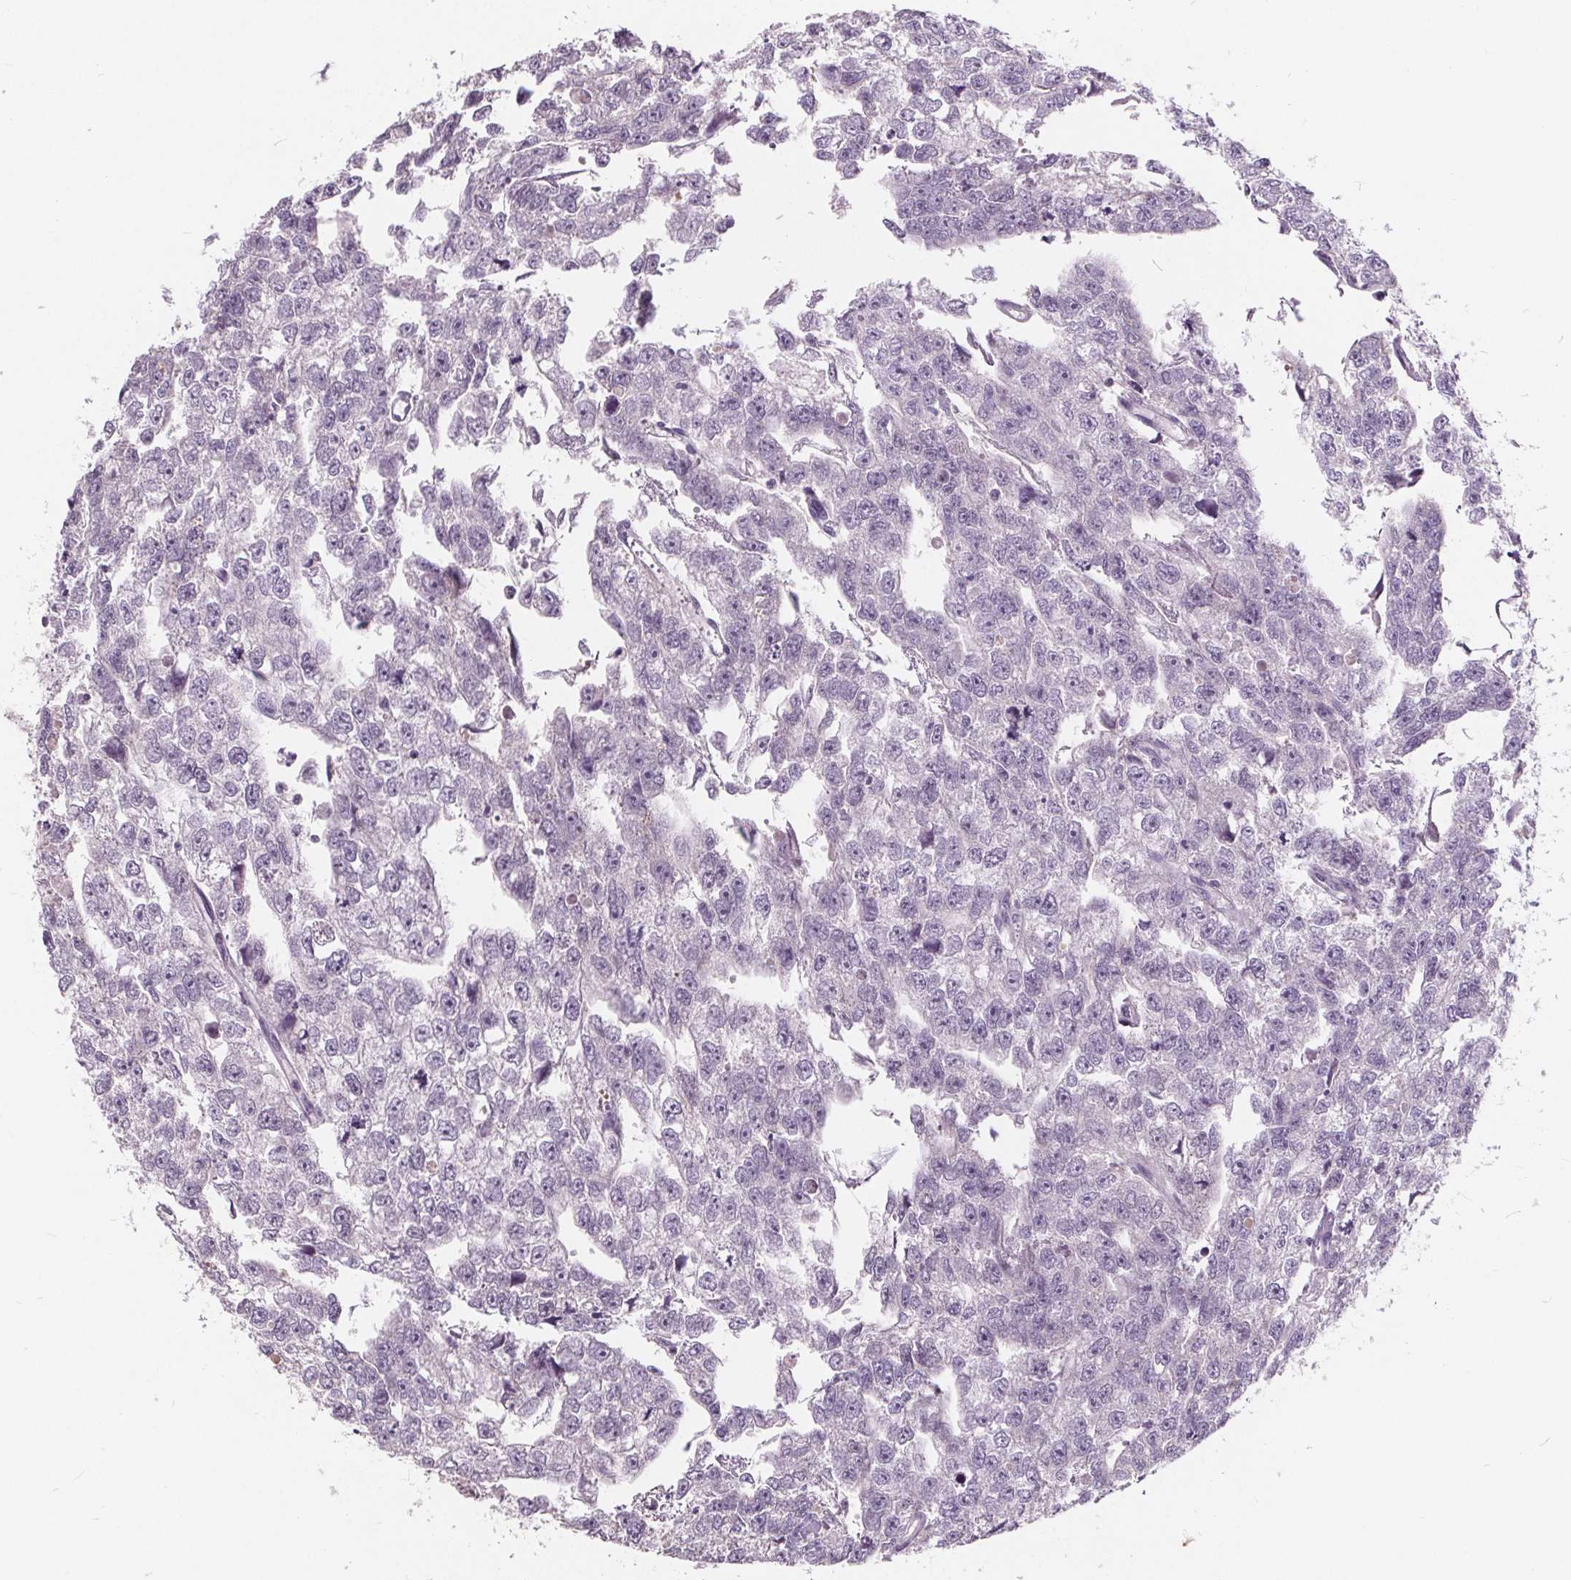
{"staining": {"intensity": "negative", "quantity": "none", "location": "none"}, "tissue": "testis cancer", "cell_type": "Tumor cells", "image_type": "cancer", "snomed": [{"axis": "morphology", "description": "Carcinoma, Embryonal, NOS"}, {"axis": "morphology", "description": "Teratoma, malignant, NOS"}, {"axis": "topography", "description": "Testis"}], "caption": "A histopathology image of human embryonal carcinoma (testis) is negative for staining in tumor cells.", "gene": "PLA2G2E", "patient": {"sex": "male", "age": 44}}